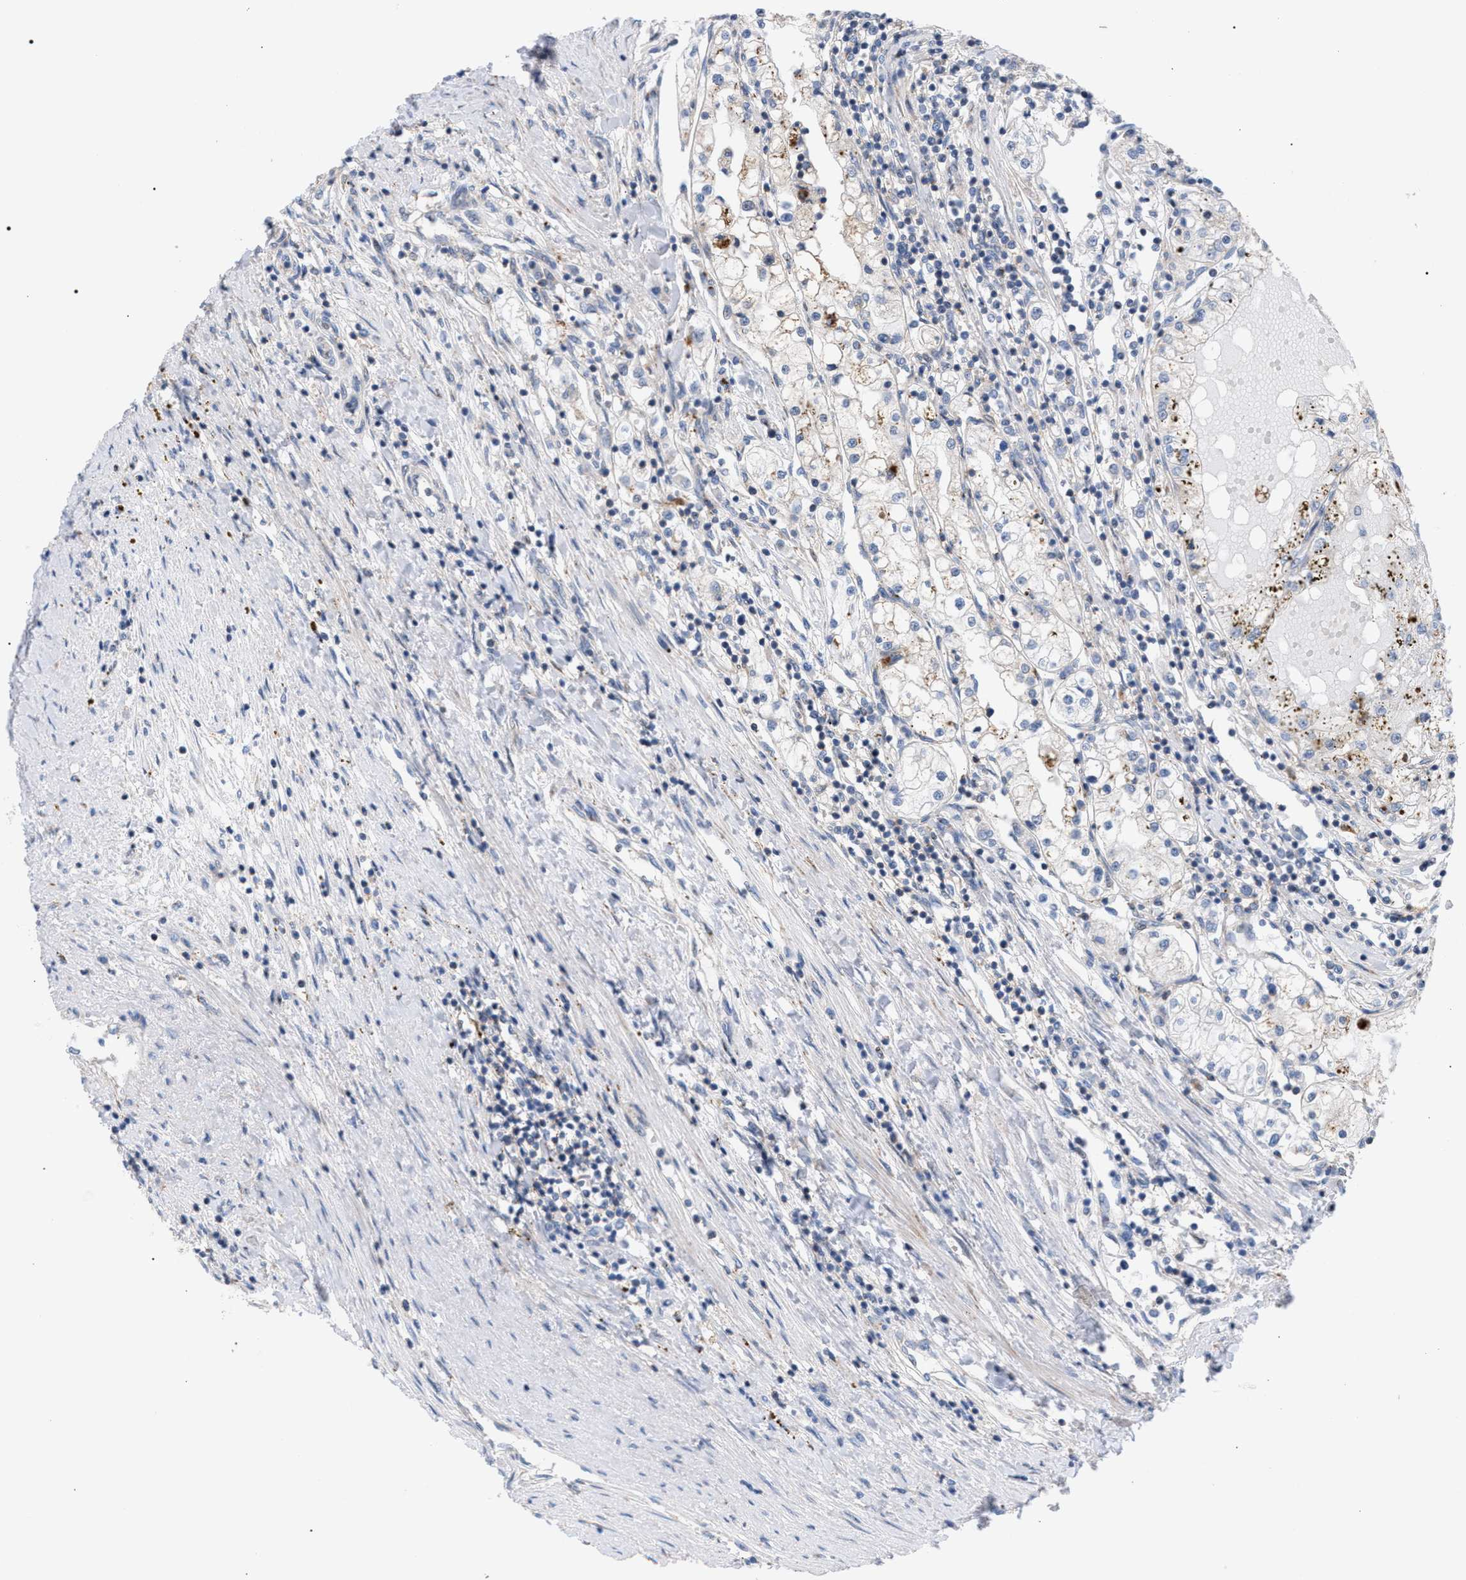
{"staining": {"intensity": "negative", "quantity": "none", "location": "none"}, "tissue": "renal cancer", "cell_type": "Tumor cells", "image_type": "cancer", "snomed": [{"axis": "morphology", "description": "Adenocarcinoma, NOS"}, {"axis": "topography", "description": "Kidney"}], "caption": "Histopathology image shows no protein staining in tumor cells of renal cancer (adenocarcinoma) tissue. The staining was performed using DAB (3,3'-diaminobenzidine) to visualize the protein expression in brown, while the nuclei were stained in blue with hematoxylin (Magnification: 20x).", "gene": "MBTD1", "patient": {"sex": "male", "age": 68}}